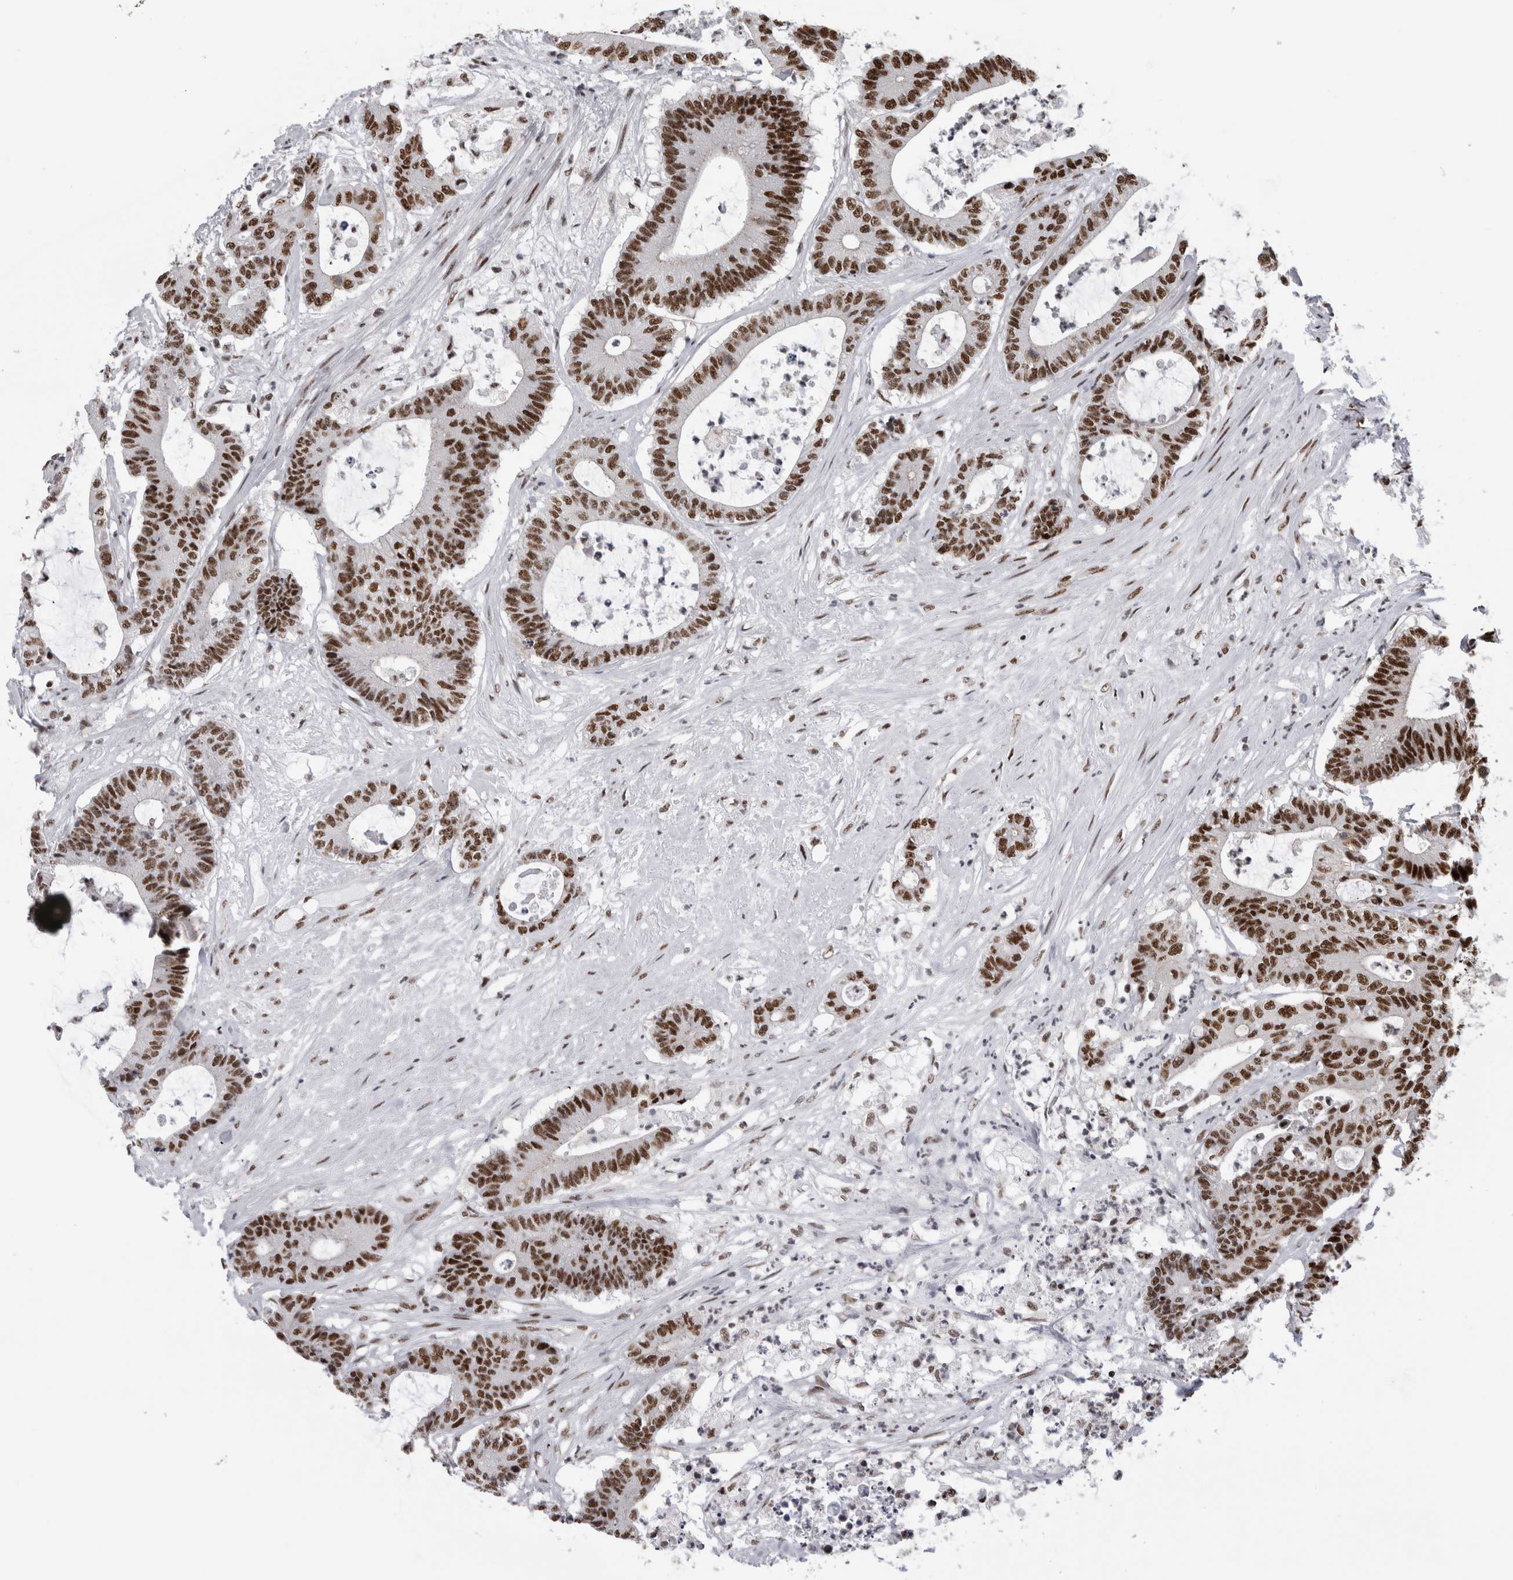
{"staining": {"intensity": "strong", "quantity": ">75%", "location": "nuclear"}, "tissue": "colorectal cancer", "cell_type": "Tumor cells", "image_type": "cancer", "snomed": [{"axis": "morphology", "description": "Adenocarcinoma, NOS"}, {"axis": "topography", "description": "Colon"}], "caption": "Adenocarcinoma (colorectal) tissue demonstrates strong nuclear staining in about >75% of tumor cells, visualized by immunohistochemistry.", "gene": "CDK11A", "patient": {"sex": "female", "age": 84}}